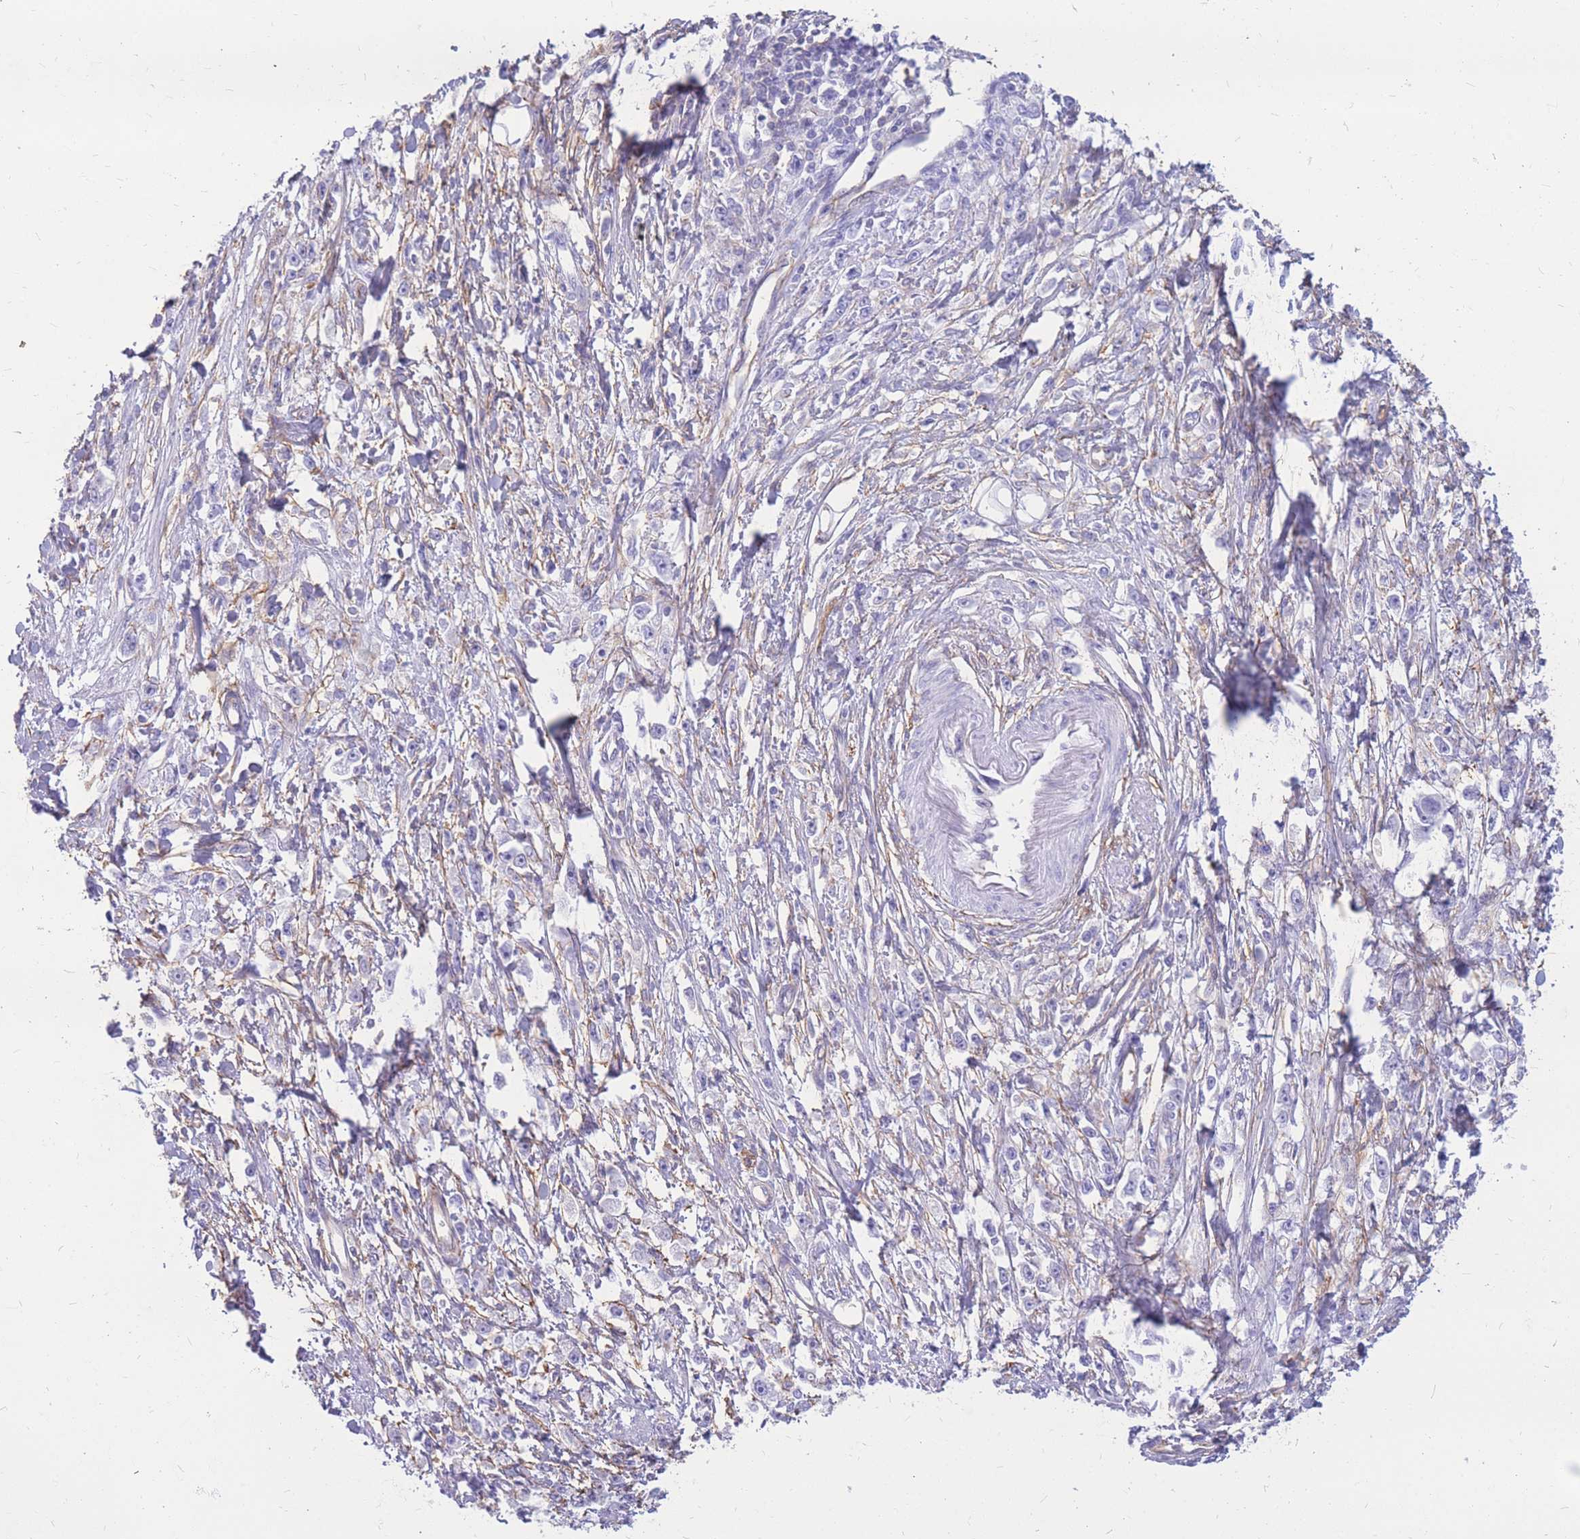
{"staining": {"intensity": "negative", "quantity": "none", "location": "none"}, "tissue": "stomach cancer", "cell_type": "Tumor cells", "image_type": "cancer", "snomed": [{"axis": "morphology", "description": "Adenocarcinoma, NOS"}, {"axis": "topography", "description": "Stomach"}], "caption": "DAB immunohistochemical staining of human adenocarcinoma (stomach) displays no significant expression in tumor cells.", "gene": "ADD2", "patient": {"sex": "female", "age": 59}}